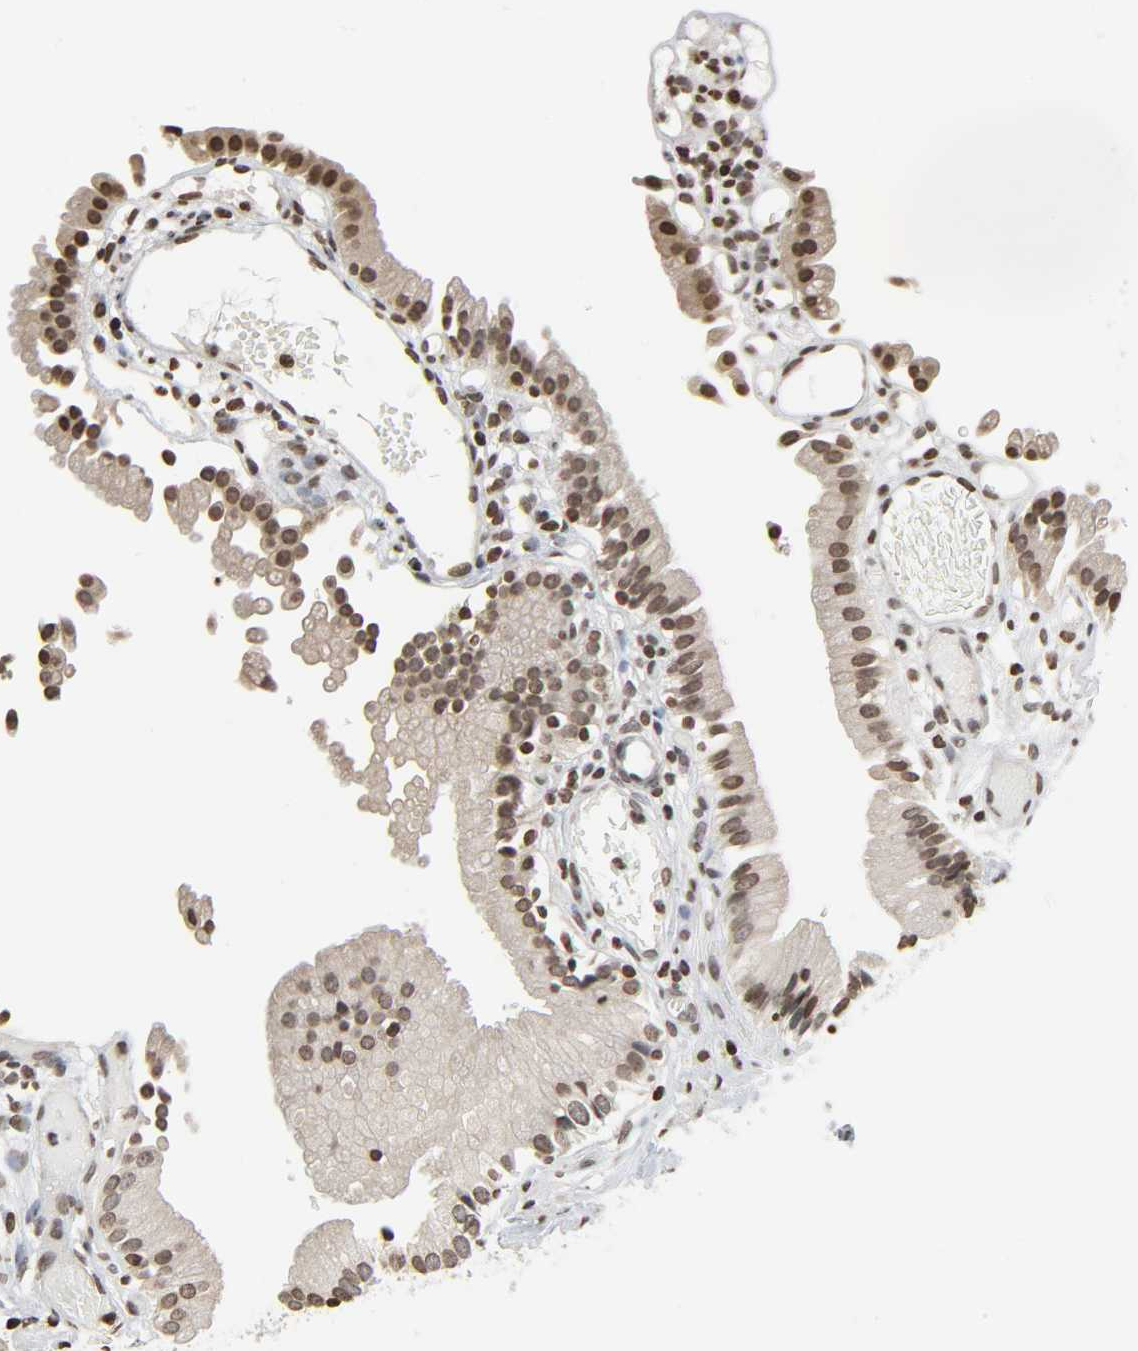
{"staining": {"intensity": "moderate", "quantity": ">75%", "location": "nuclear"}, "tissue": "gallbladder", "cell_type": "Glandular cells", "image_type": "normal", "snomed": [{"axis": "morphology", "description": "Normal tissue, NOS"}, {"axis": "topography", "description": "Gallbladder"}], "caption": "A medium amount of moderate nuclear positivity is present in approximately >75% of glandular cells in normal gallbladder. Using DAB (3,3'-diaminobenzidine) (brown) and hematoxylin (blue) stains, captured at high magnification using brightfield microscopy.", "gene": "ELAVL1", "patient": {"sex": "male", "age": 65}}